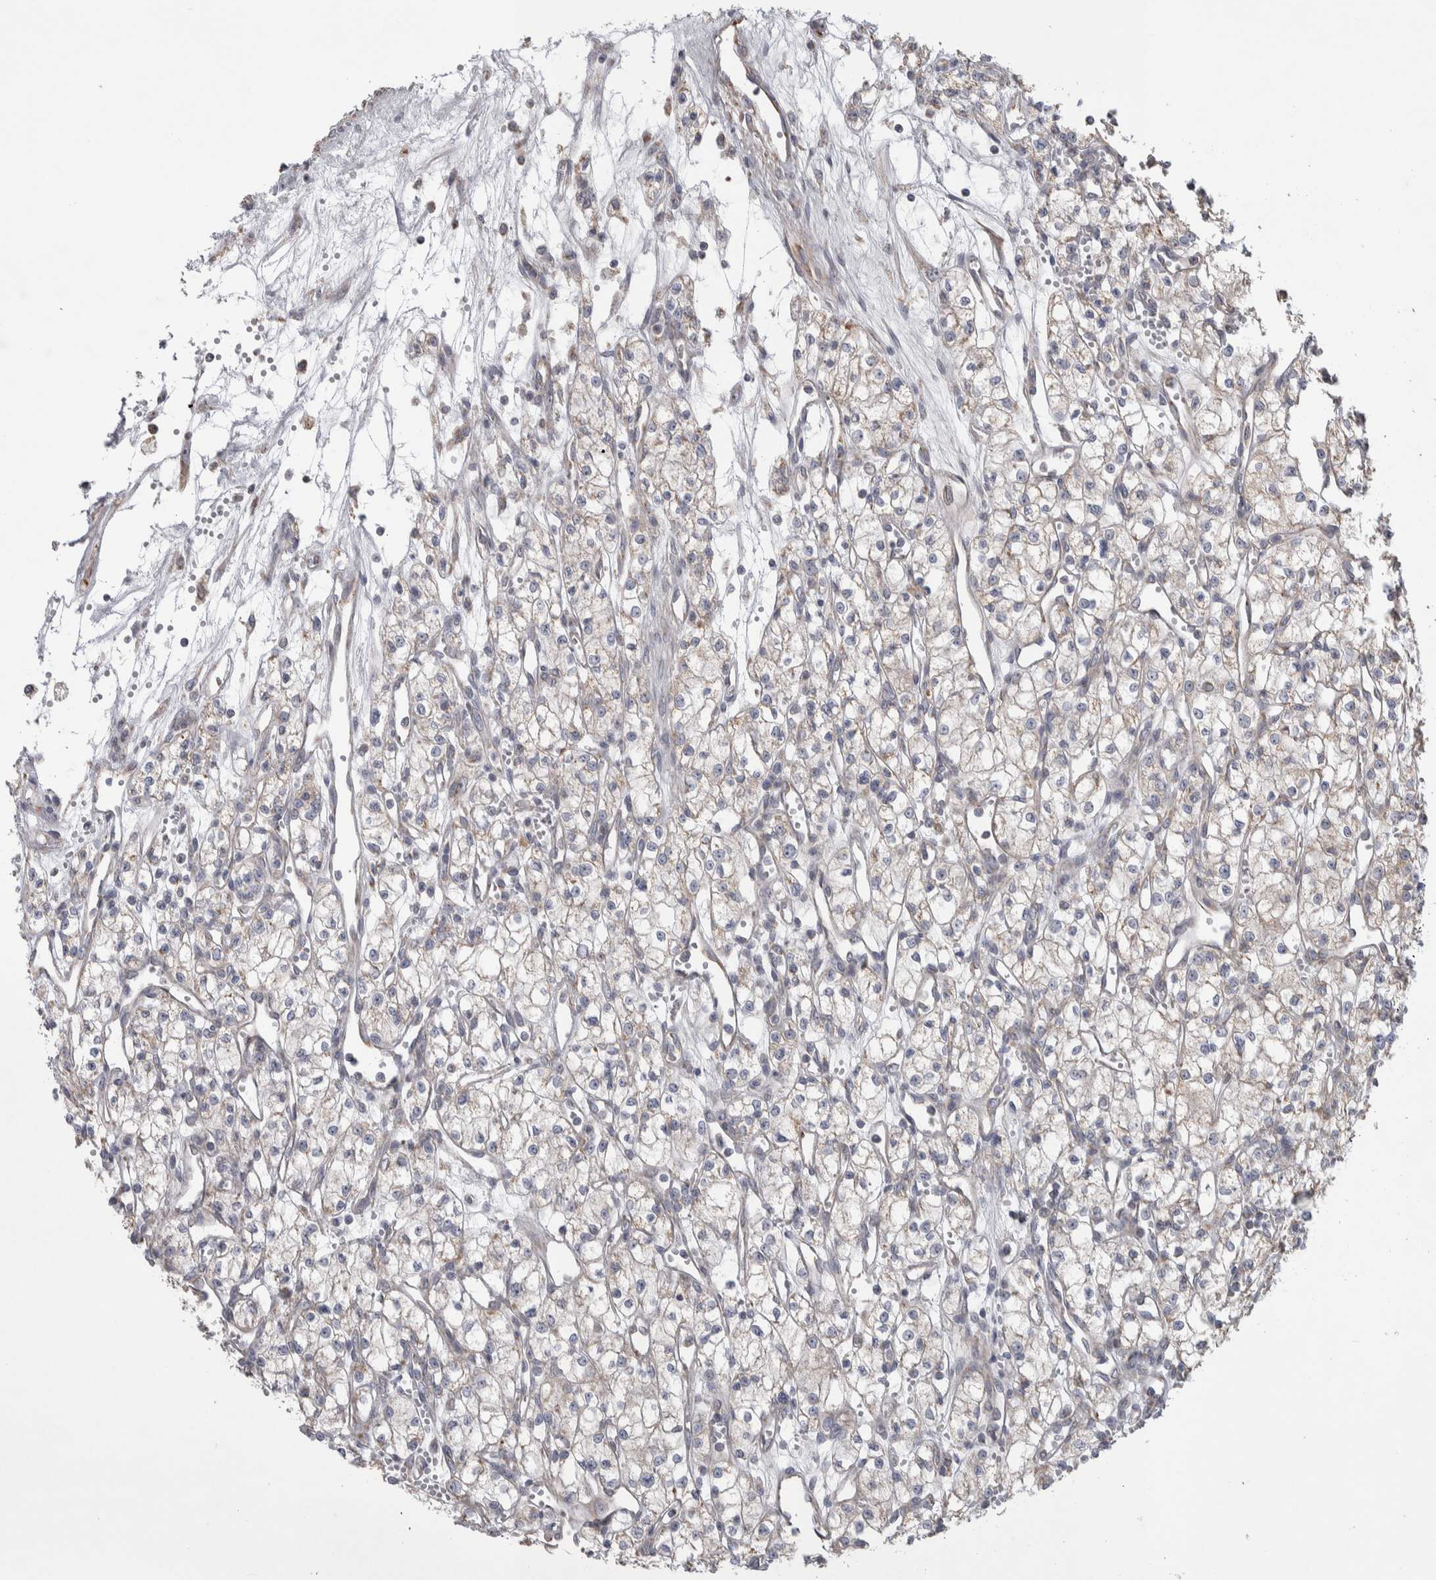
{"staining": {"intensity": "negative", "quantity": "none", "location": "none"}, "tissue": "renal cancer", "cell_type": "Tumor cells", "image_type": "cancer", "snomed": [{"axis": "morphology", "description": "Adenocarcinoma, NOS"}, {"axis": "topography", "description": "Kidney"}], "caption": "Immunohistochemistry of adenocarcinoma (renal) reveals no positivity in tumor cells.", "gene": "SCO1", "patient": {"sex": "male", "age": 59}}